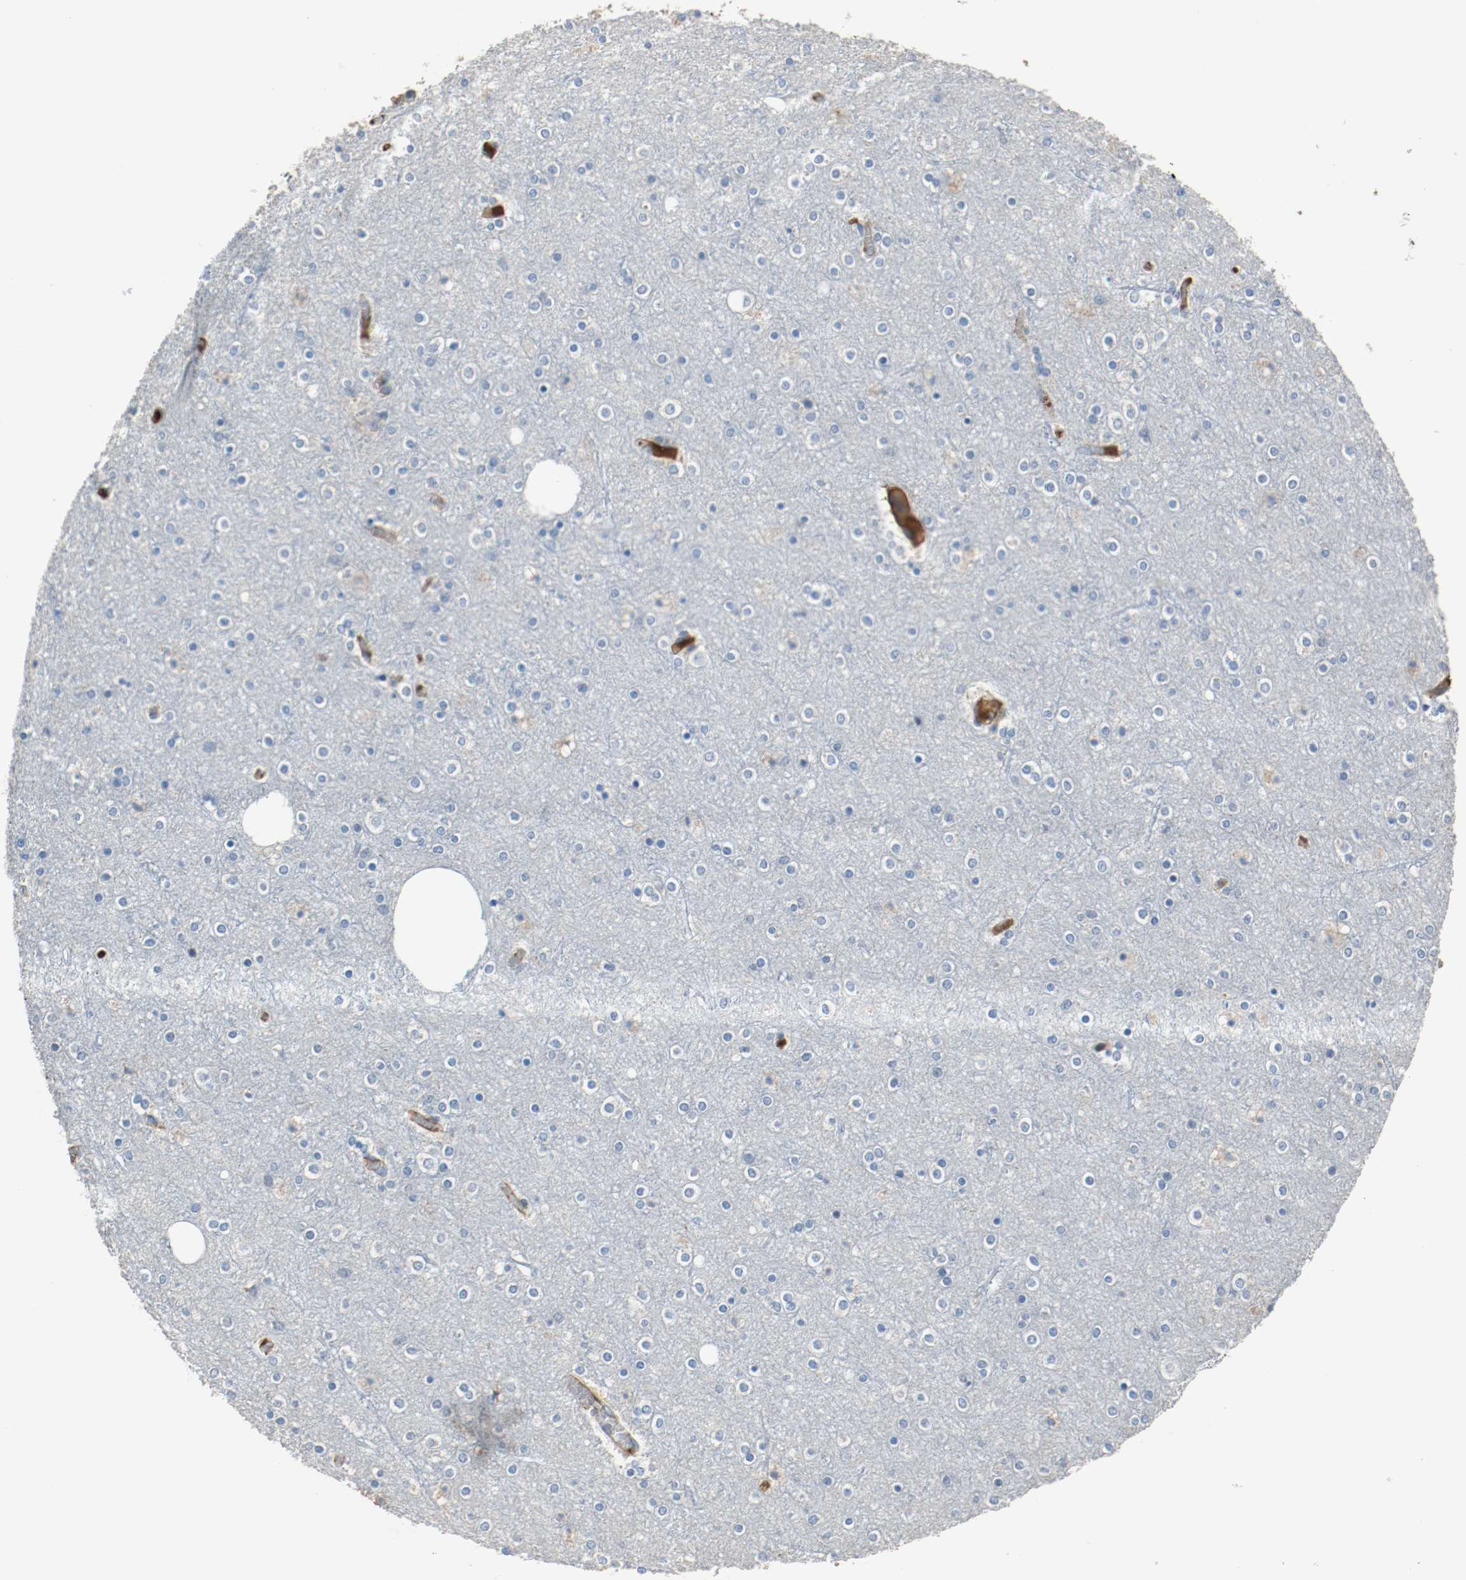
{"staining": {"intensity": "weak", "quantity": "25%-75%", "location": "cytoplasmic/membranous"}, "tissue": "cerebral cortex", "cell_type": "Endothelial cells", "image_type": "normal", "snomed": [{"axis": "morphology", "description": "Normal tissue, NOS"}, {"axis": "topography", "description": "Cerebral cortex"}], "caption": "This photomicrograph shows immunohistochemistry staining of benign human cerebral cortex, with low weak cytoplasmic/membranous staining in approximately 25%-75% of endothelial cells.", "gene": "BLK", "patient": {"sex": "female", "age": 54}}